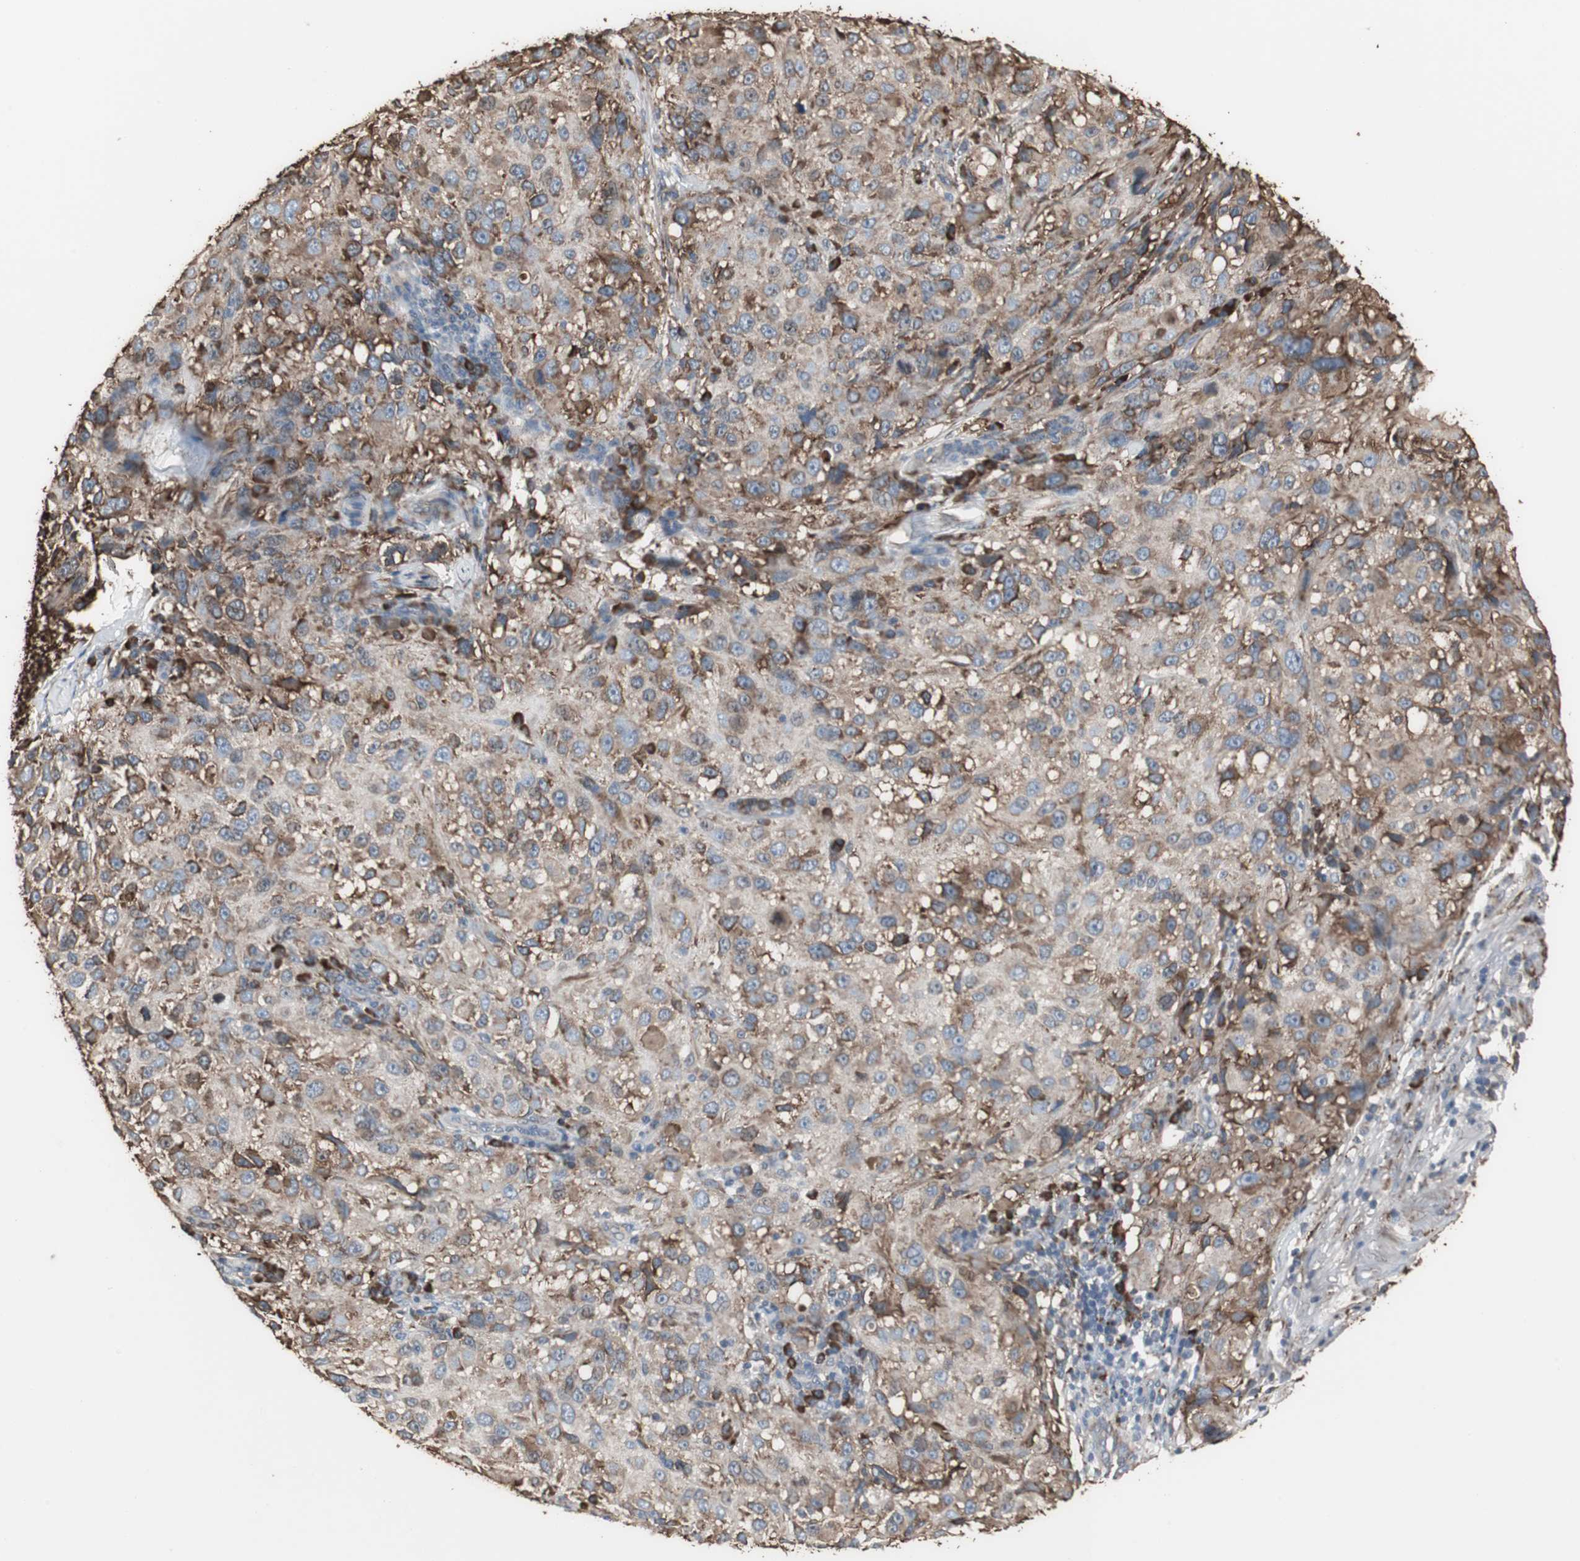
{"staining": {"intensity": "moderate", "quantity": ">75%", "location": "cytoplasmic/membranous"}, "tissue": "melanoma", "cell_type": "Tumor cells", "image_type": "cancer", "snomed": [{"axis": "morphology", "description": "Necrosis, NOS"}, {"axis": "morphology", "description": "Malignant melanoma, NOS"}, {"axis": "topography", "description": "Skin"}], "caption": "IHC of melanoma demonstrates medium levels of moderate cytoplasmic/membranous expression in about >75% of tumor cells. Using DAB (3,3'-diaminobenzidine) (brown) and hematoxylin (blue) stains, captured at high magnification using brightfield microscopy.", "gene": "CALU", "patient": {"sex": "female", "age": 87}}